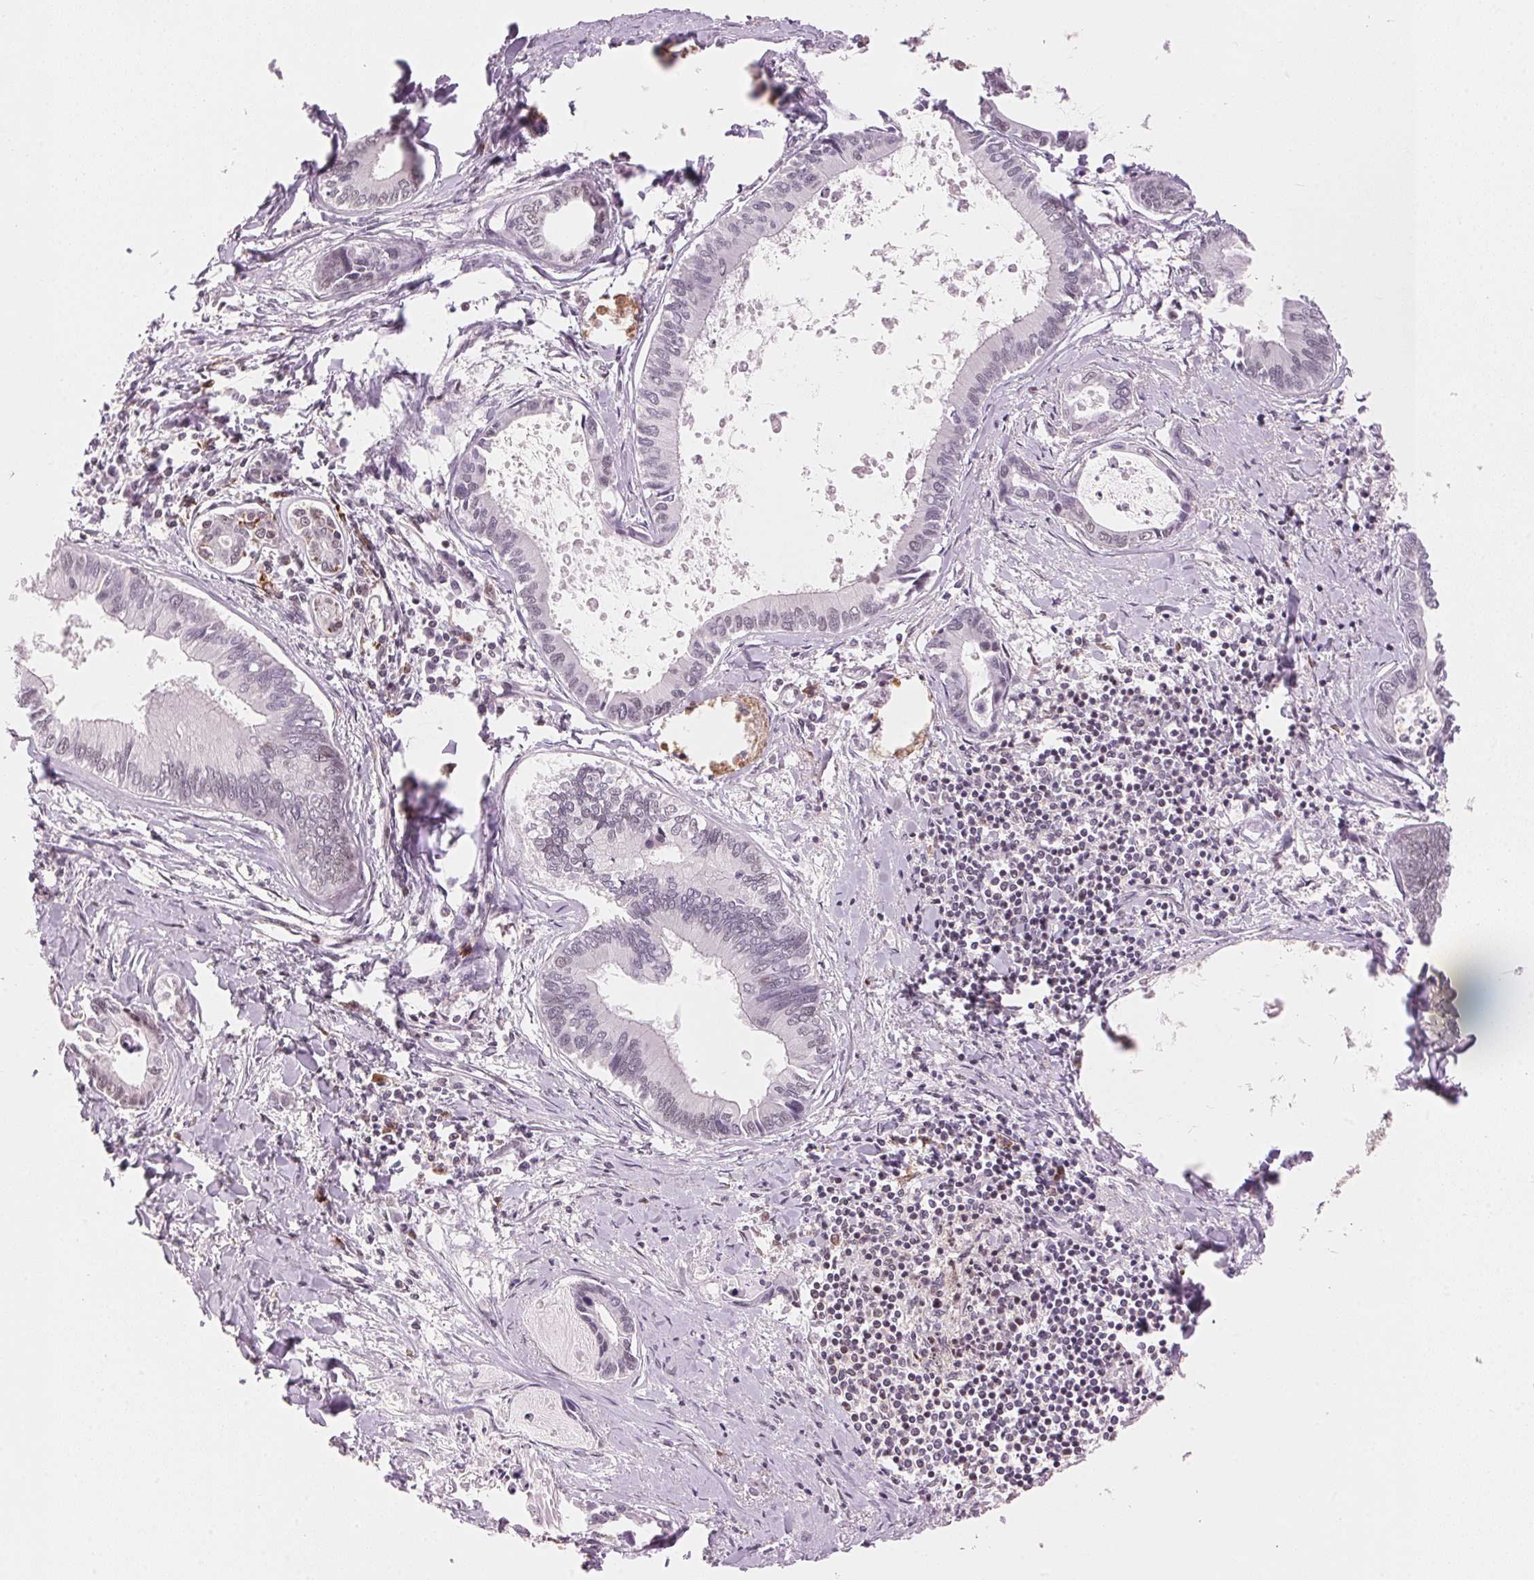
{"staining": {"intensity": "negative", "quantity": "none", "location": "none"}, "tissue": "liver cancer", "cell_type": "Tumor cells", "image_type": "cancer", "snomed": [{"axis": "morphology", "description": "Cholangiocarcinoma"}, {"axis": "topography", "description": "Liver"}], "caption": "IHC micrograph of liver cancer (cholangiocarcinoma) stained for a protein (brown), which reveals no staining in tumor cells. The staining is performed using DAB brown chromogen with nuclei counter-stained in using hematoxylin.", "gene": "HNRNPDL", "patient": {"sex": "male", "age": 66}}